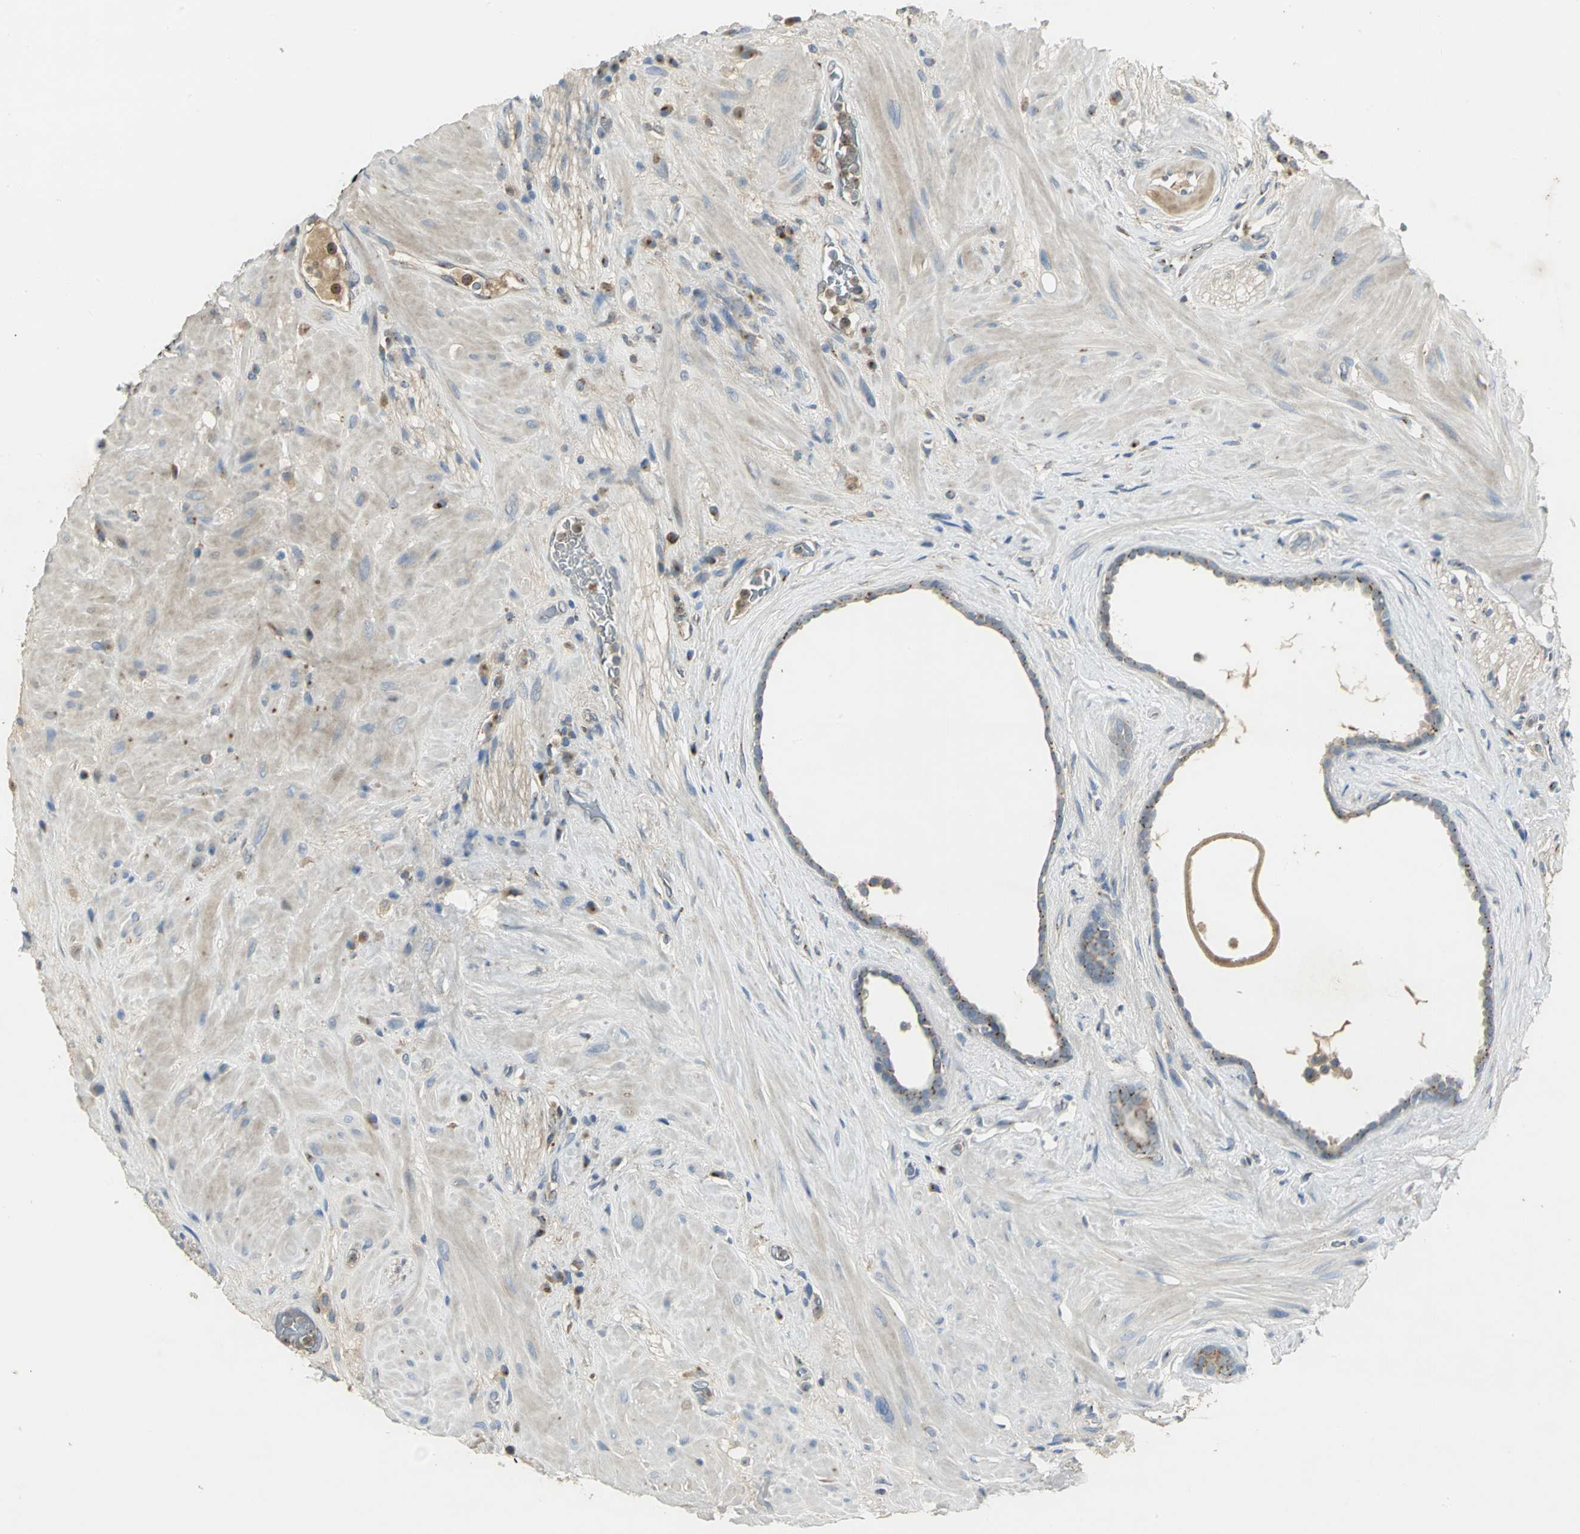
{"staining": {"intensity": "strong", "quantity": ">75%", "location": "cytoplasmic/membranous"}, "tissue": "seminal vesicle", "cell_type": "Glandular cells", "image_type": "normal", "snomed": [{"axis": "morphology", "description": "Normal tissue, NOS"}, {"axis": "topography", "description": "Seminal veicle"}], "caption": "An immunohistochemistry histopathology image of unremarkable tissue is shown. Protein staining in brown highlights strong cytoplasmic/membranous positivity in seminal vesicle within glandular cells.", "gene": "TM9SF2", "patient": {"sex": "male", "age": 61}}